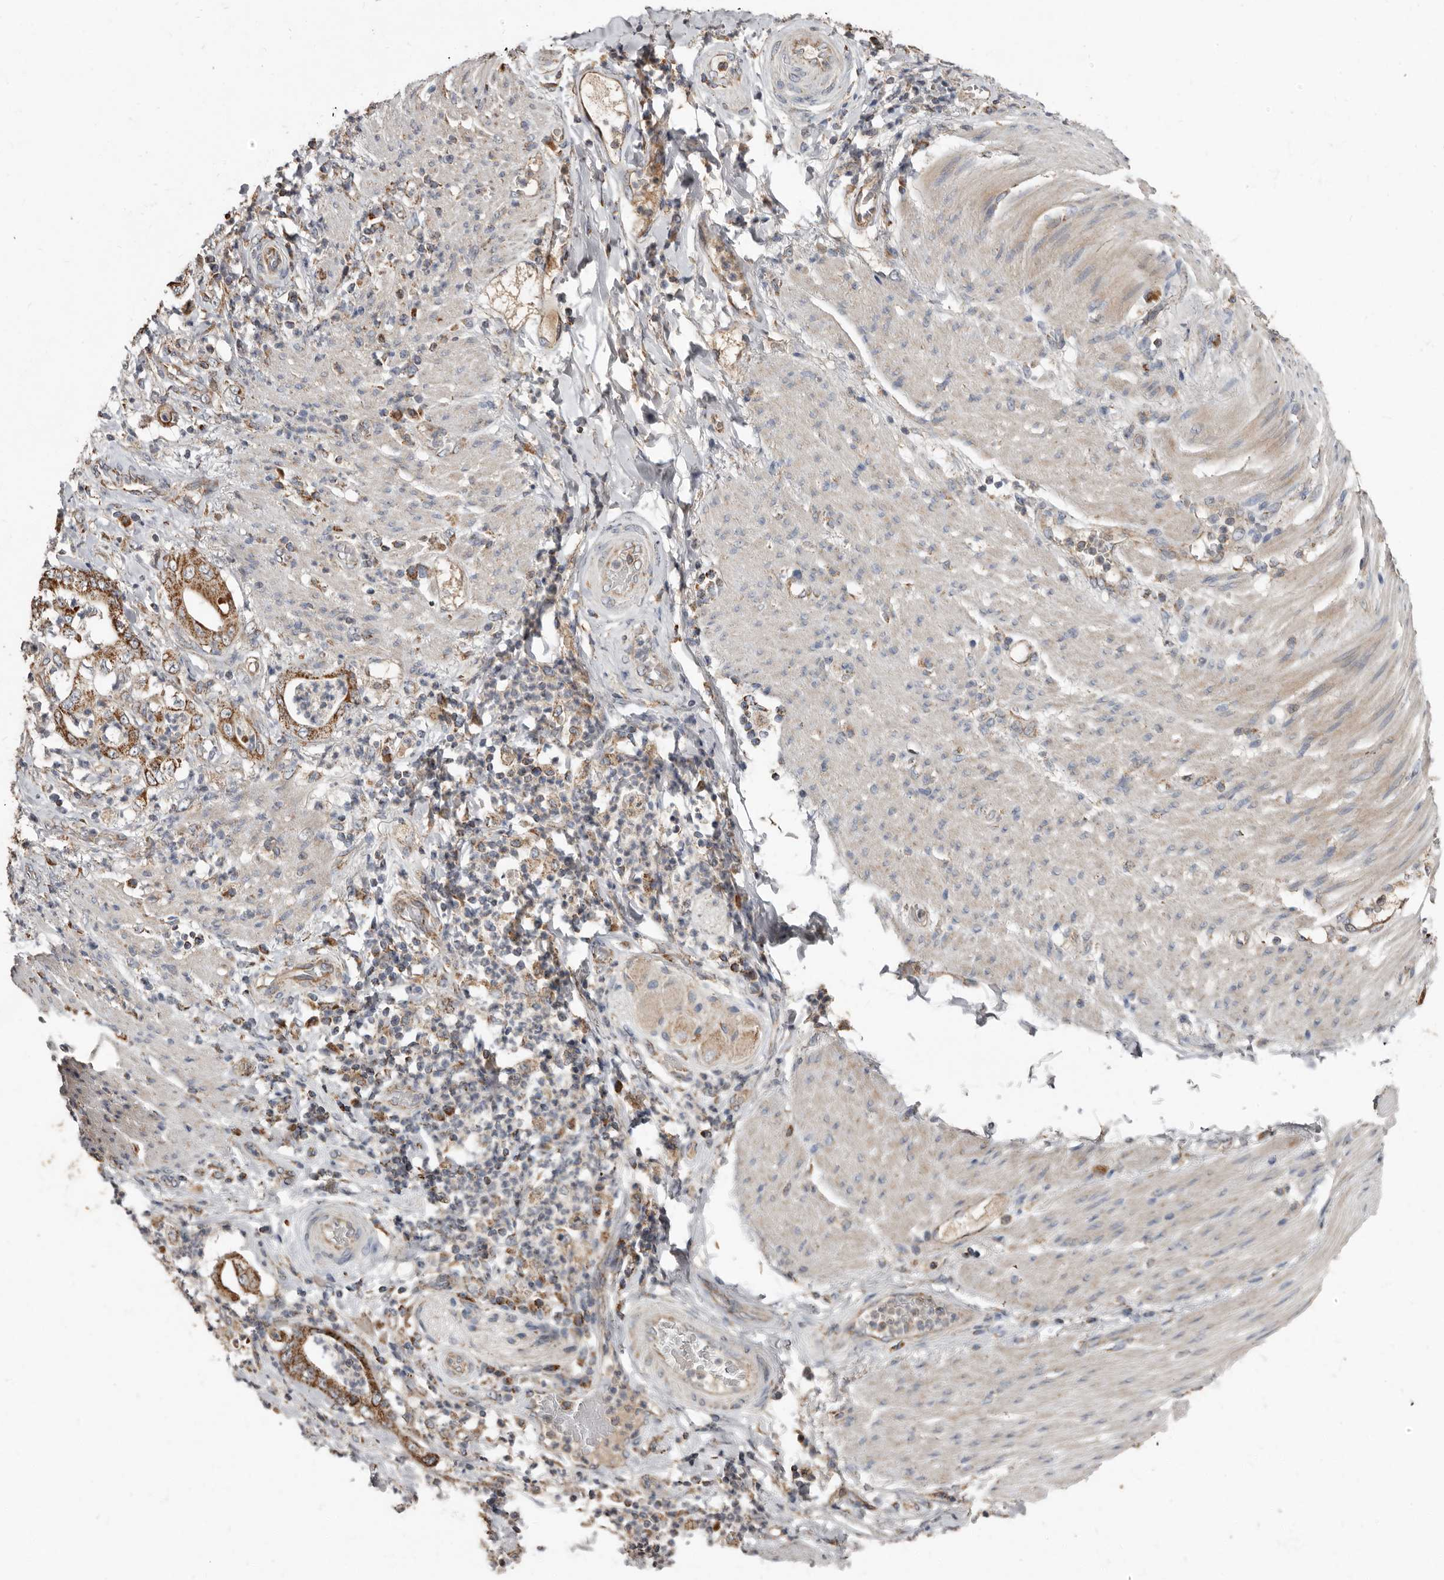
{"staining": {"intensity": "moderate", "quantity": ">75%", "location": "cytoplasmic/membranous"}, "tissue": "stomach cancer", "cell_type": "Tumor cells", "image_type": "cancer", "snomed": [{"axis": "morphology", "description": "Adenocarcinoma, NOS"}, {"axis": "topography", "description": "Stomach"}], "caption": "A micrograph of human adenocarcinoma (stomach) stained for a protein displays moderate cytoplasmic/membranous brown staining in tumor cells.", "gene": "KIF26B", "patient": {"sex": "female", "age": 73}}